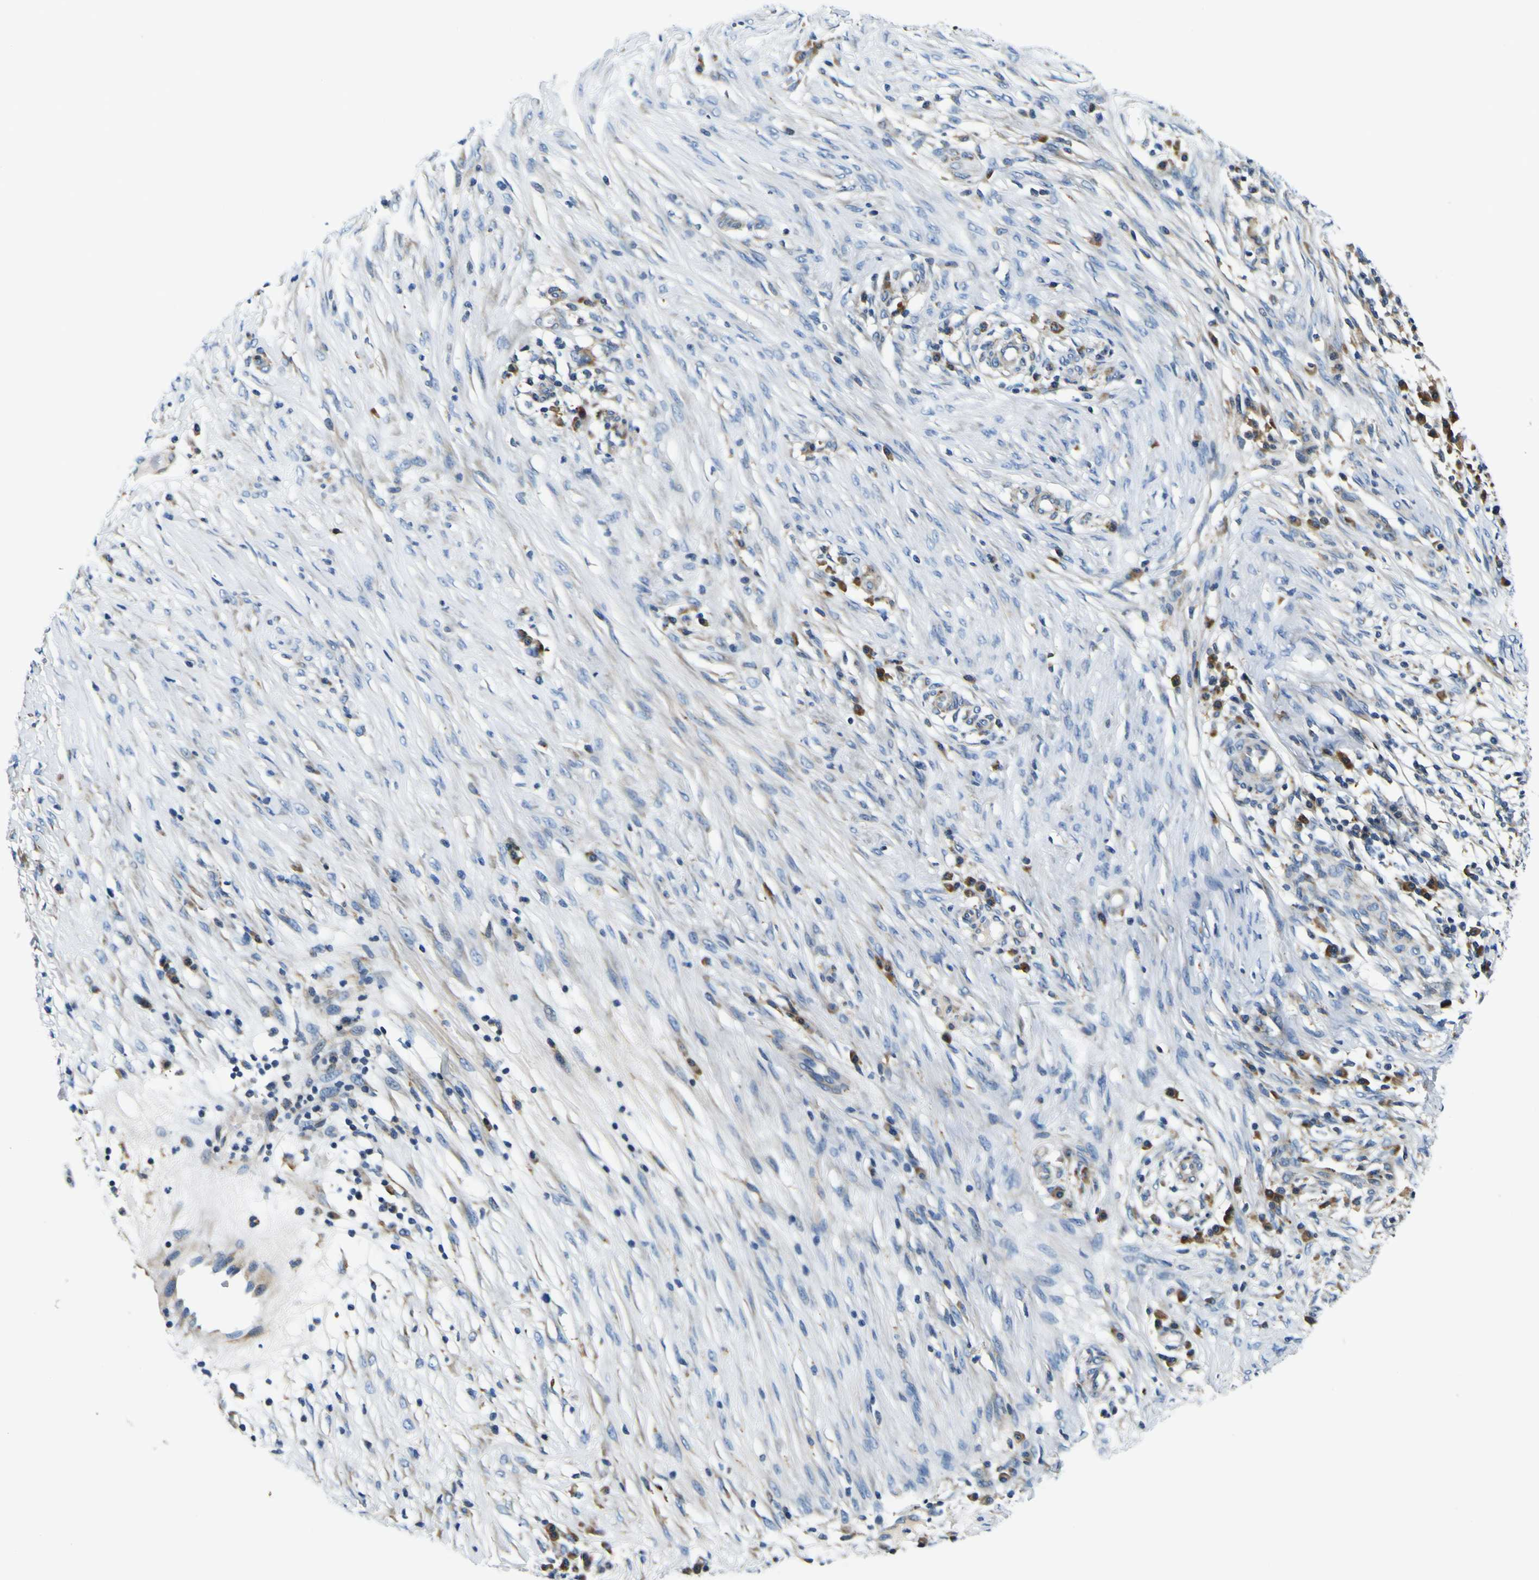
{"staining": {"intensity": "moderate", "quantity": "<25%", "location": "cytoplasmic/membranous"}, "tissue": "skin cancer", "cell_type": "Tumor cells", "image_type": "cancer", "snomed": [{"axis": "morphology", "description": "Squamous cell carcinoma, NOS"}, {"axis": "topography", "description": "Skin"}], "caption": "Immunohistochemical staining of squamous cell carcinoma (skin) exhibits low levels of moderate cytoplasmic/membranous staining in about <25% of tumor cells.", "gene": "NLRP3", "patient": {"sex": "female", "age": 44}}